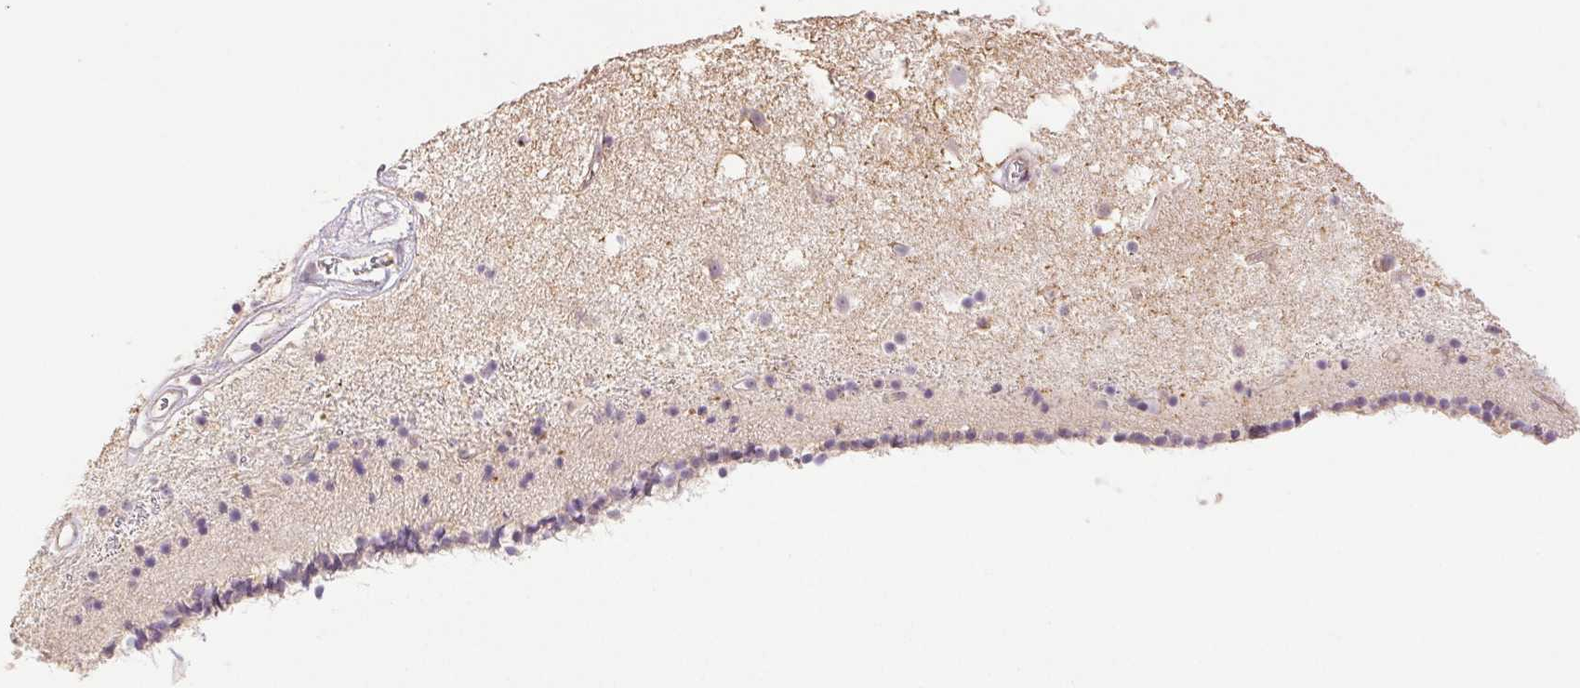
{"staining": {"intensity": "negative", "quantity": "none", "location": "none"}, "tissue": "caudate", "cell_type": "Glial cells", "image_type": "normal", "snomed": [{"axis": "morphology", "description": "Normal tissue, NOS"}, {"axis": "topography", "description": "Lateral ventricle wall"}], "caption": "A high-resolution histopathology image shows IHC staining of normal caudate, which displays no significant positivity in glial cells.", "gene": "TMEM253", "patient": {"sex": "female", "age": 71}}